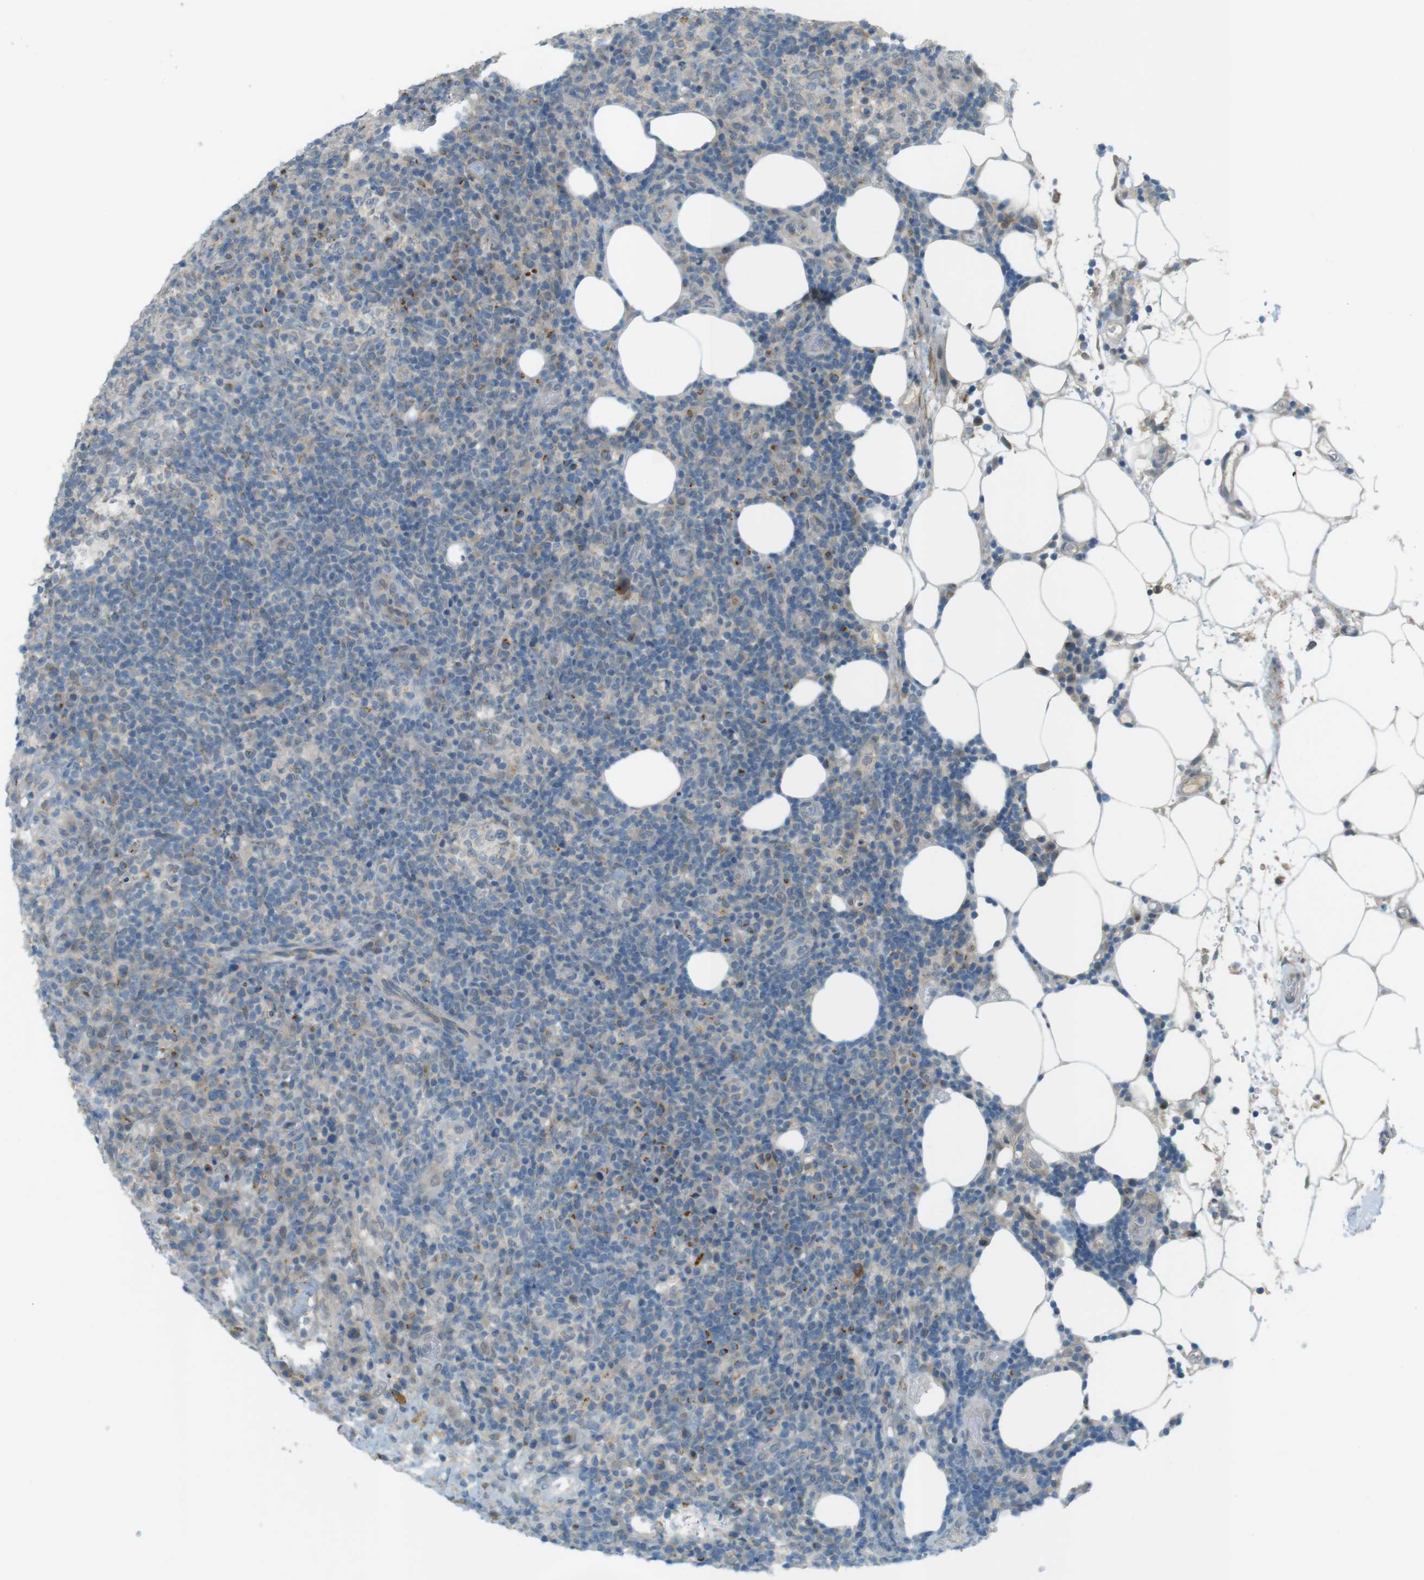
{"staining": {"intensity": "moderate", "quantity": "<25%", "location": "cytoplasmic/membranous"}, "tissue": "lymphoma", "cell_type": "Tumor cells", "image_type": "cancer", "snomed": [{"axis": "morphology", "description": "Malignant lymphoma, non-Hodgkin's type, High grade"}, {"axis": "topography", "description": "Lymph node"}], "caption": "The micrograph displays staining of high-grade malignant lymphoma, non-Hodgkin's type, revealing moderate cytoplasmic/membranous protein positivity (brown color) within tumor cells. The staining was performed using DAB to visualize the protein expression in brown, while the nuclei were stained in blue with hematoxylin (Magnification: 20x).", "gene": "UGT8", "patient": {"sex": "female", "age": 76}}